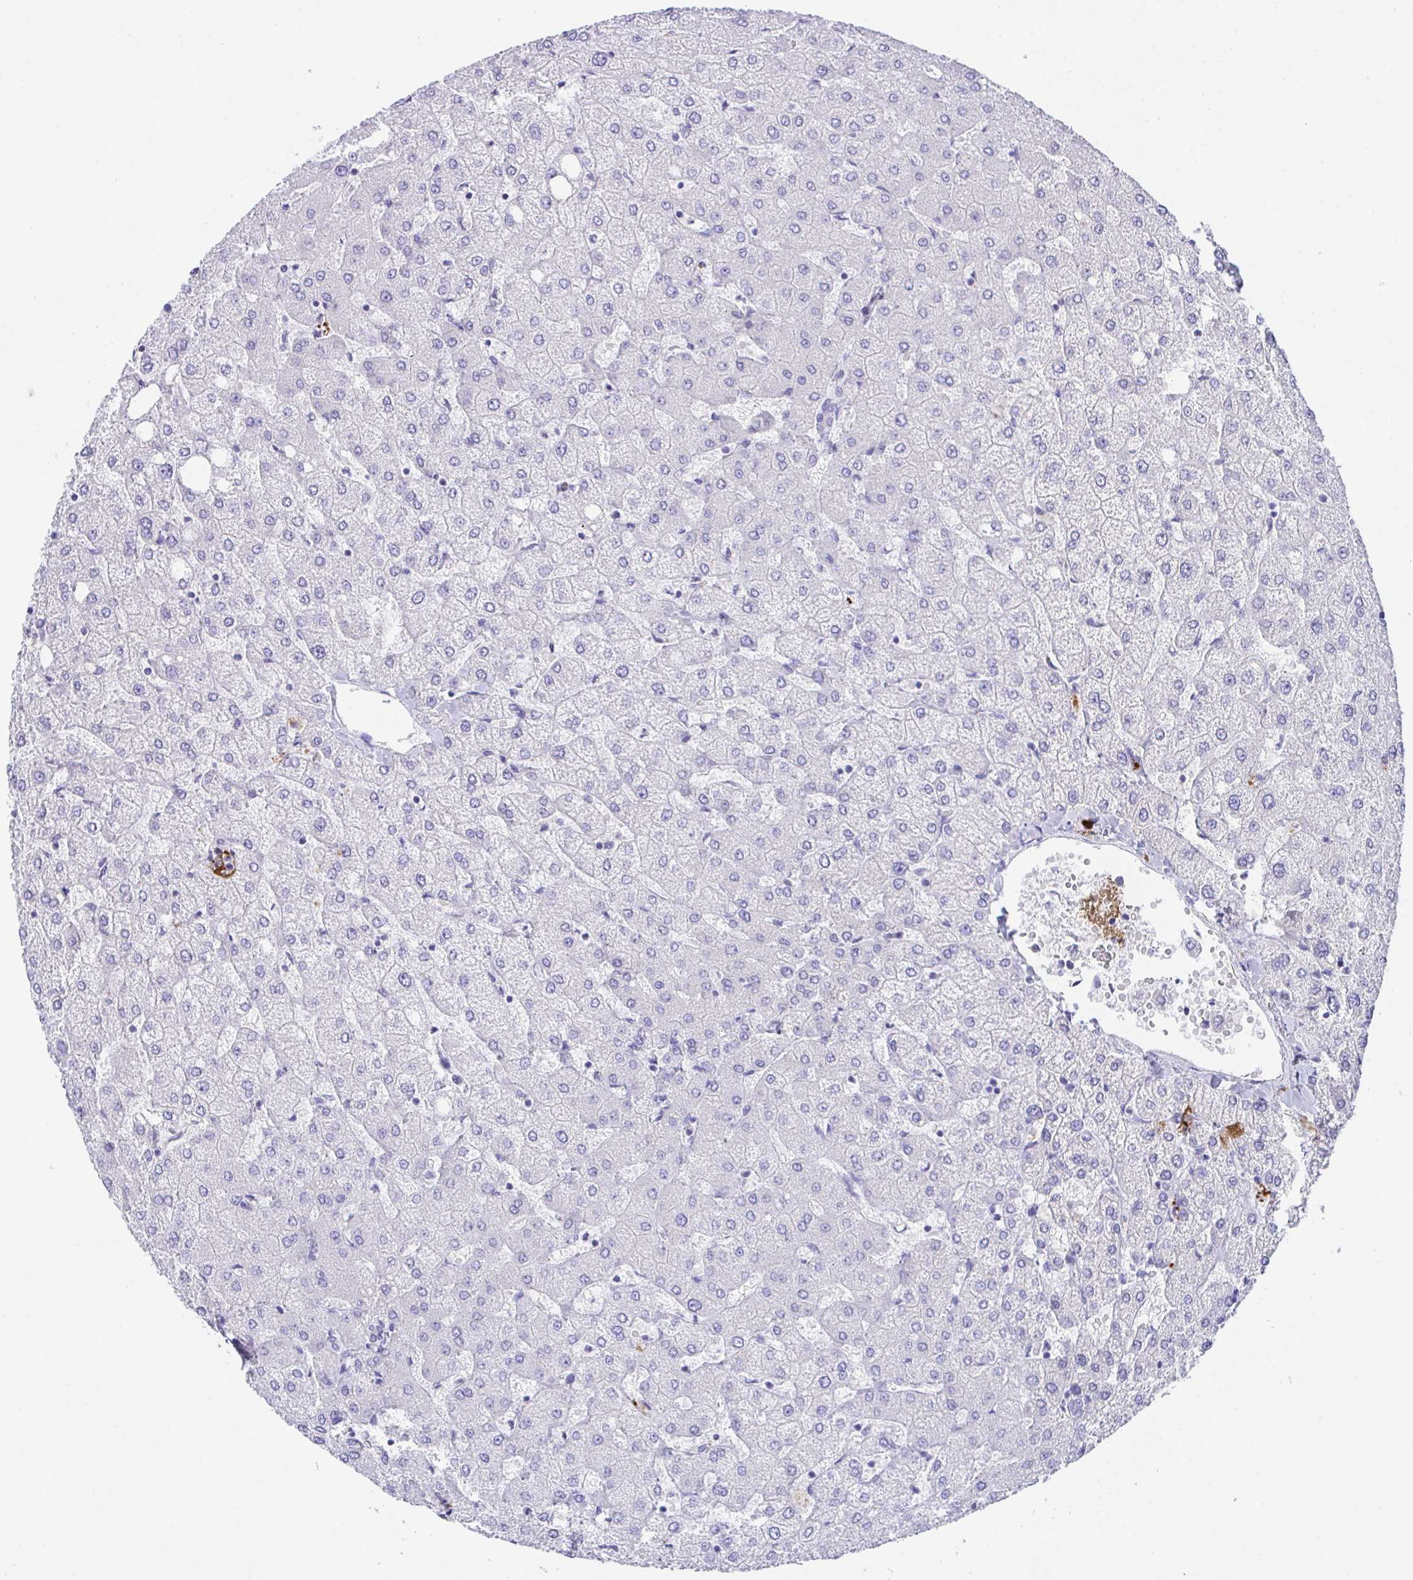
{"staining": {"intensity": "negative", "quantity": "none", "location": "none"}, "tissue": "liver", "cell_type": "Cholangiocytes", "image_type": "normal", "snomed": [{"axis": "morphology", "description": "Normal tissue, NOS"}, {"axis": "topography", "description": "Liver"}], "caption": "Immunohistochemistry micrograph of benign liver: liver stained with DAB displays no significant protein expression in cholangiocytes. (Stains: DAB (3,3'-diaminobenzidine) IHC with hematoxylin counter stain, Microscopy: brightfield microscopy at high magnification).", "gene": "KMT2E", "patient": {"sex": "female", "age": 54}}